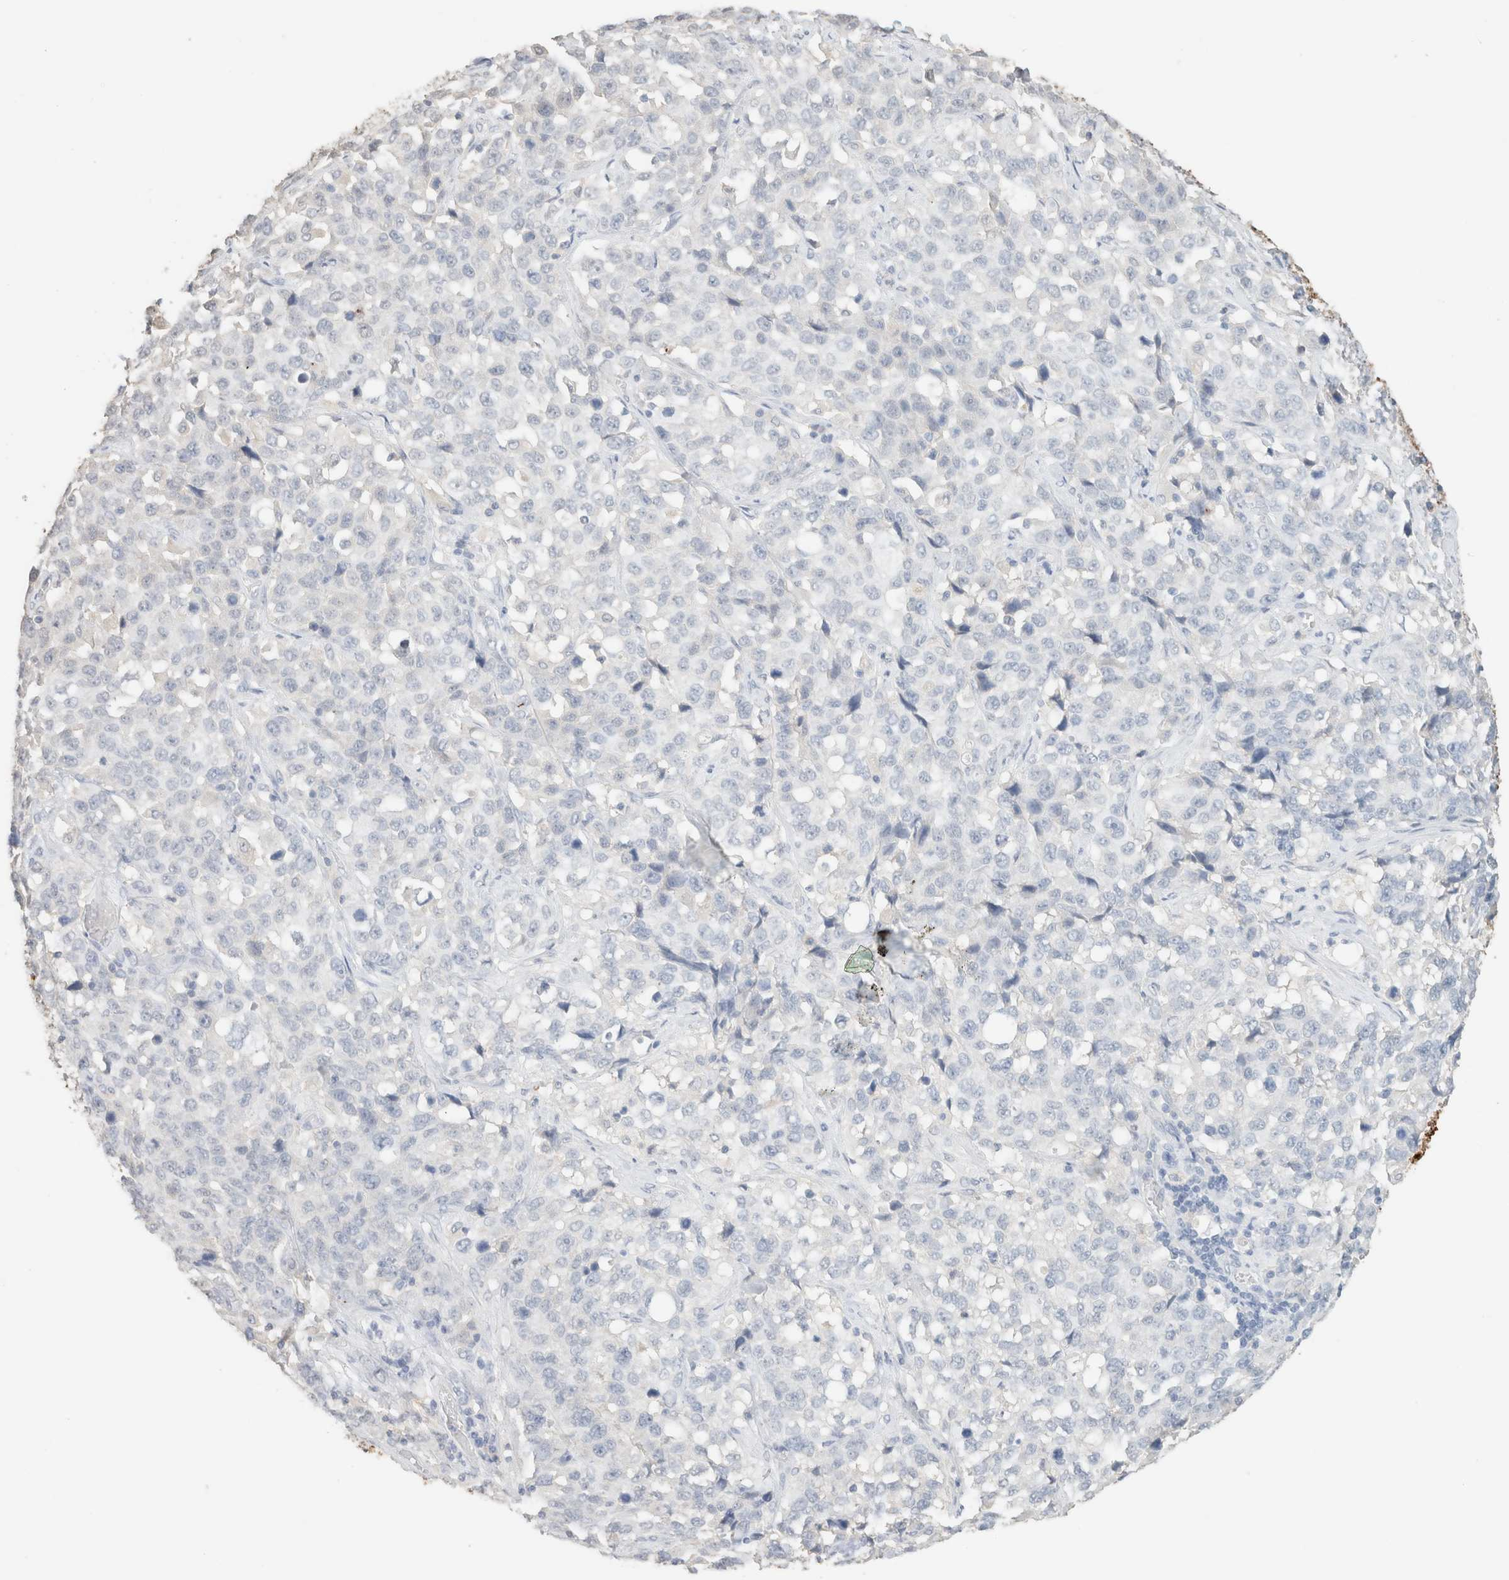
{"staining": {"intensity": "negative", "quantity": "none", "location": "none"}, "tissue": "stomach cancer", "cell_type": "Tumor cells", "image_type": "cancer", "snomed": [{"axis": "morphology", "description": "Normal tissue, NOS"}, {"axis": "morphology", "description": "Adenocarcinoma, NOS"}, {"axis": "topography", "description": "Stomach"}], "caption": "IHC photomicrograph of neoplastic tissue: stomach cancer (adenocarcinoma) stained with DAB (3,3'-diaminobenzidine) shows no significant protein expression in tumor cells. The staining was performed using DAB to visualize the protein expression in brown, while the nuclei were stained in blue with hematoxylin (Magnification: 20x).", "gene": "CPA1", "patient": {"sex": "male", "age": 48}}